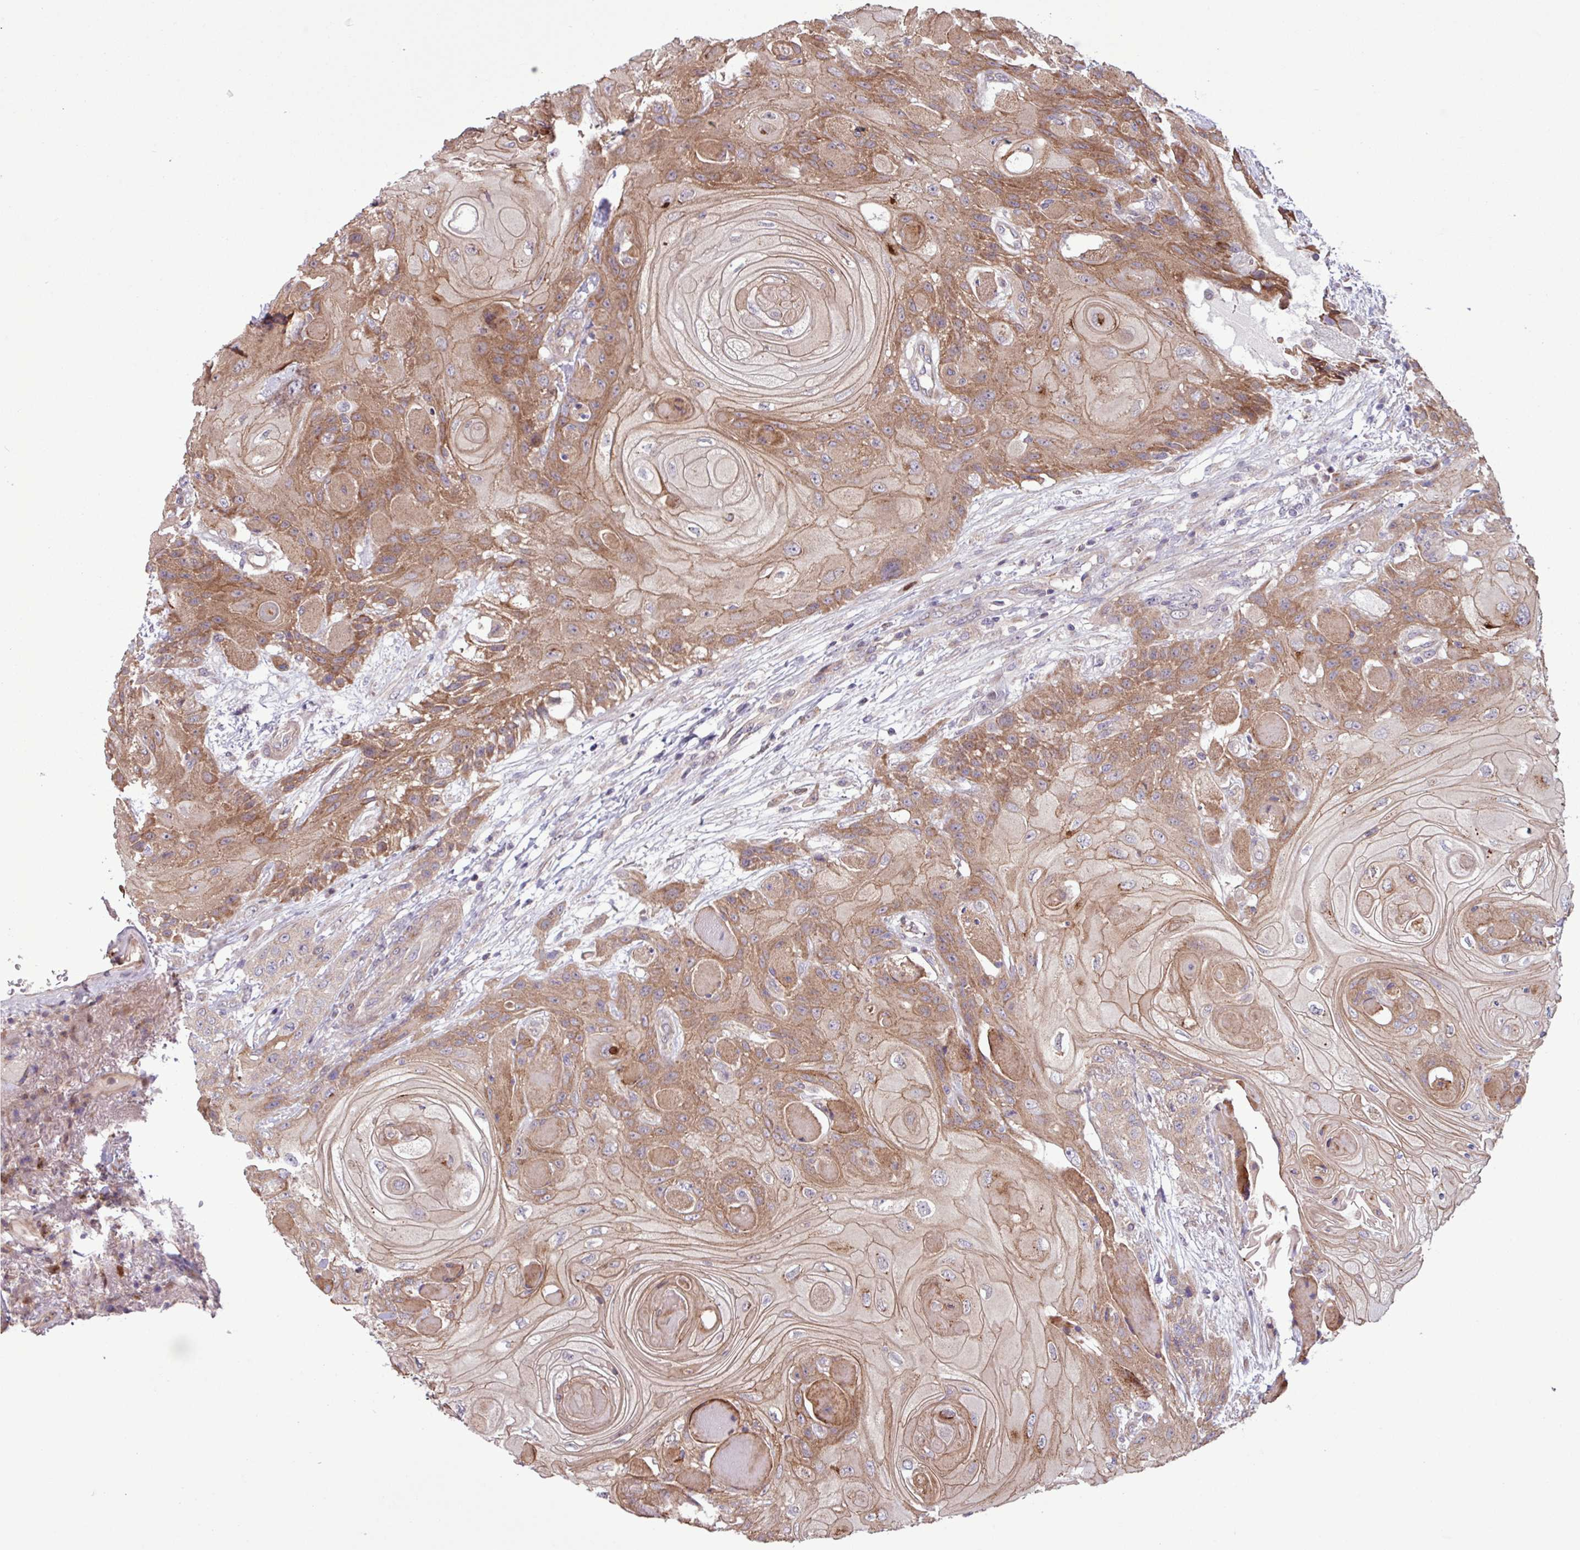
{"staining": {"intensity": "moderate", "quantity": ">75%", "location": "cytoplasmic/membranous"}, "tissue": "head and neck cancer", "cell_type": "Tumor cells", "image_type": "cancer", "snomed": [{"axis": "morphology", "description": "Squamous cell carcinoma, NOS"}, {"axis": "topography", "description": "Head-Neck"}], "caption": "Squamous cell carcinoma (head and neck) stained with a brown dye displays moderate cytoplasmic/membranous positive staining in about >75% of tumor cells.", "gene": "PDPR", "patient": {"sex": "female", "age": 43}}